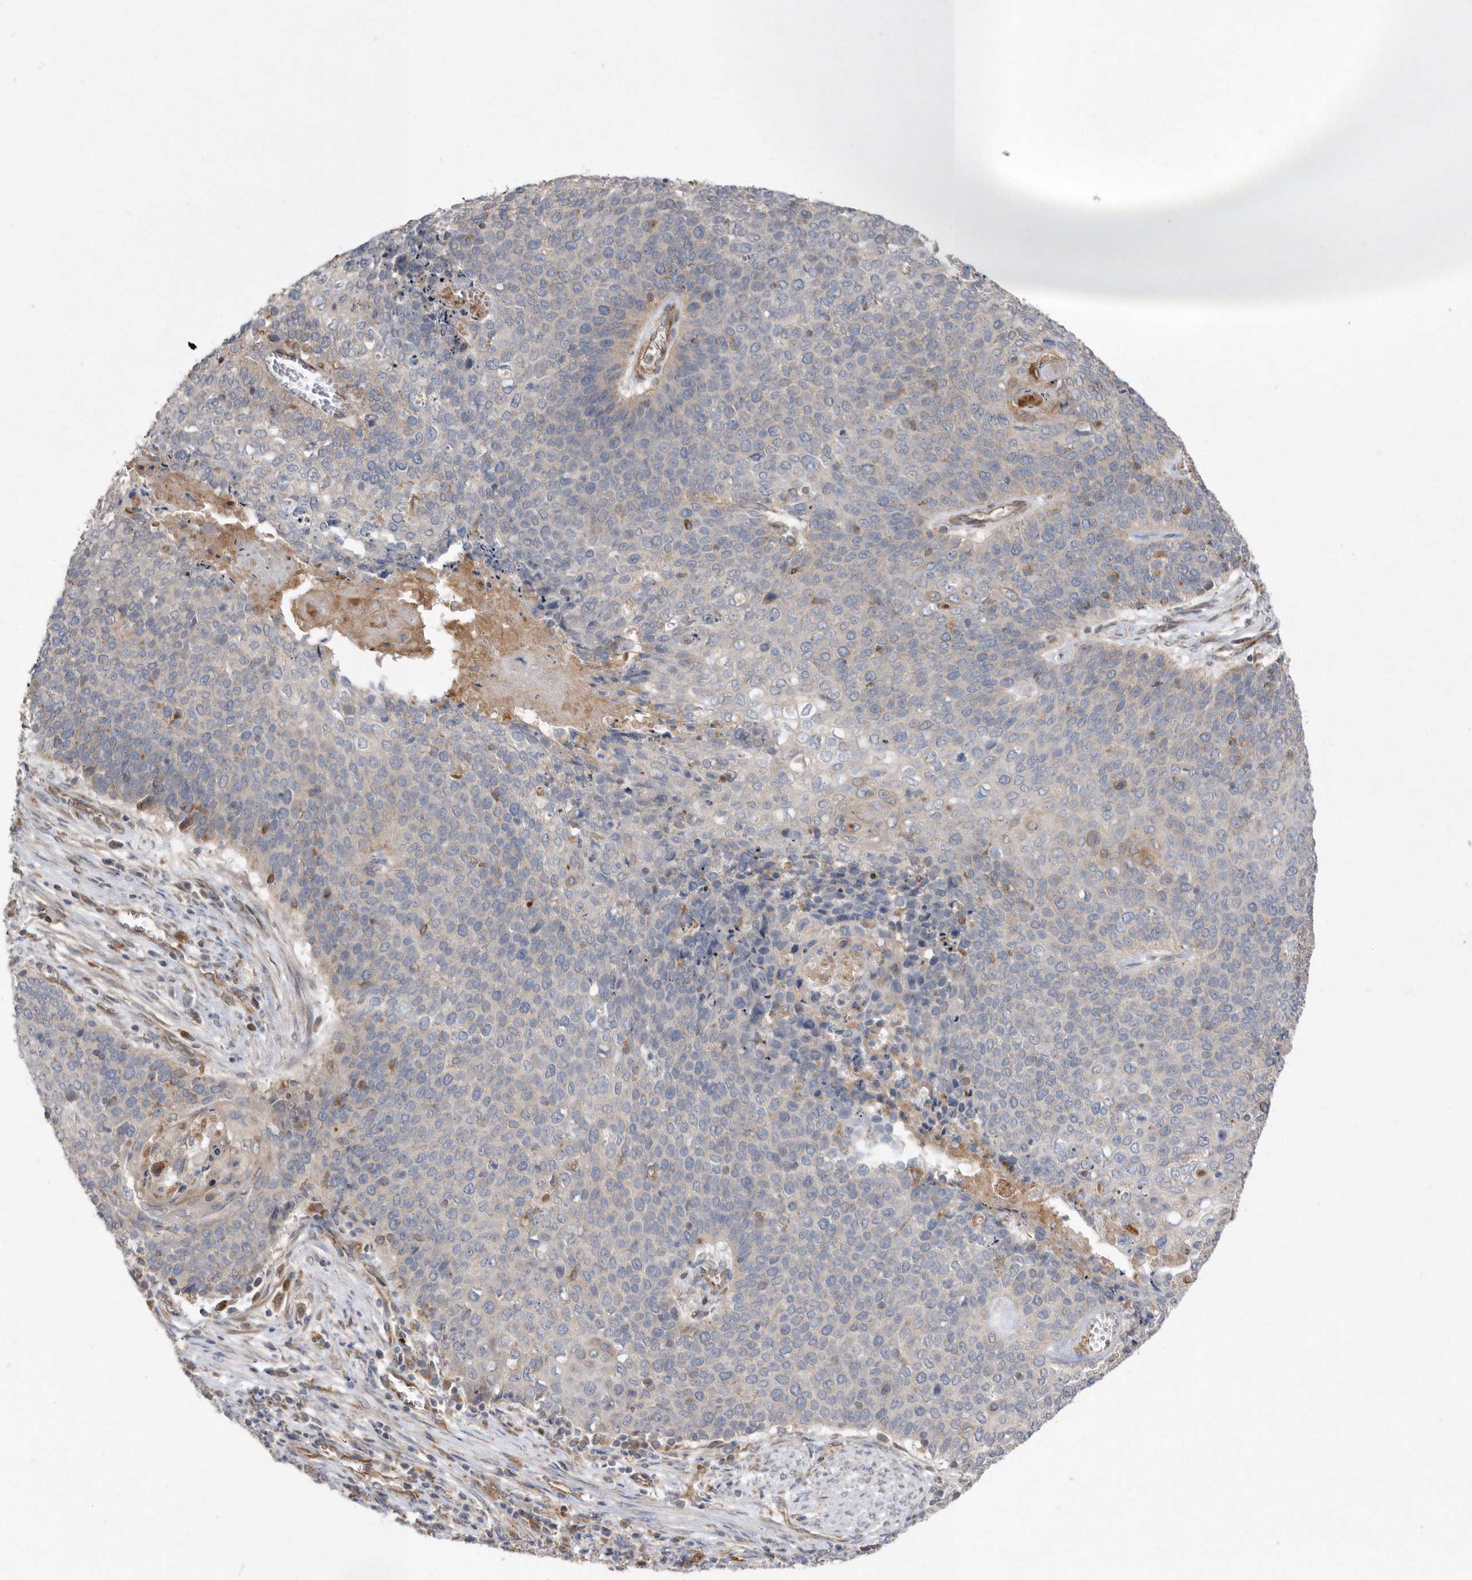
{"staining": {"intensity": "negative", "quantity": "none", "location": "none"}, "tissue": "cervical cancer", "cell_type": "Tumor cells", "image_type": "cancer", "snomed": [{"axis": "morphology", "description": "Squamous cell carcinoma, NOS"}, {"axis": "topography", "description": "Cervix"}], "caption": "A histopathology image of human cervical cancer (squamous cell carcinoma) is negative for staining in tumor cells. The staining is performed using DAB brown chromogen with nuclei counter-stained in using hematoxylin.", "gene": "PON2", "patient": {"sex": "female", "age": 39}}